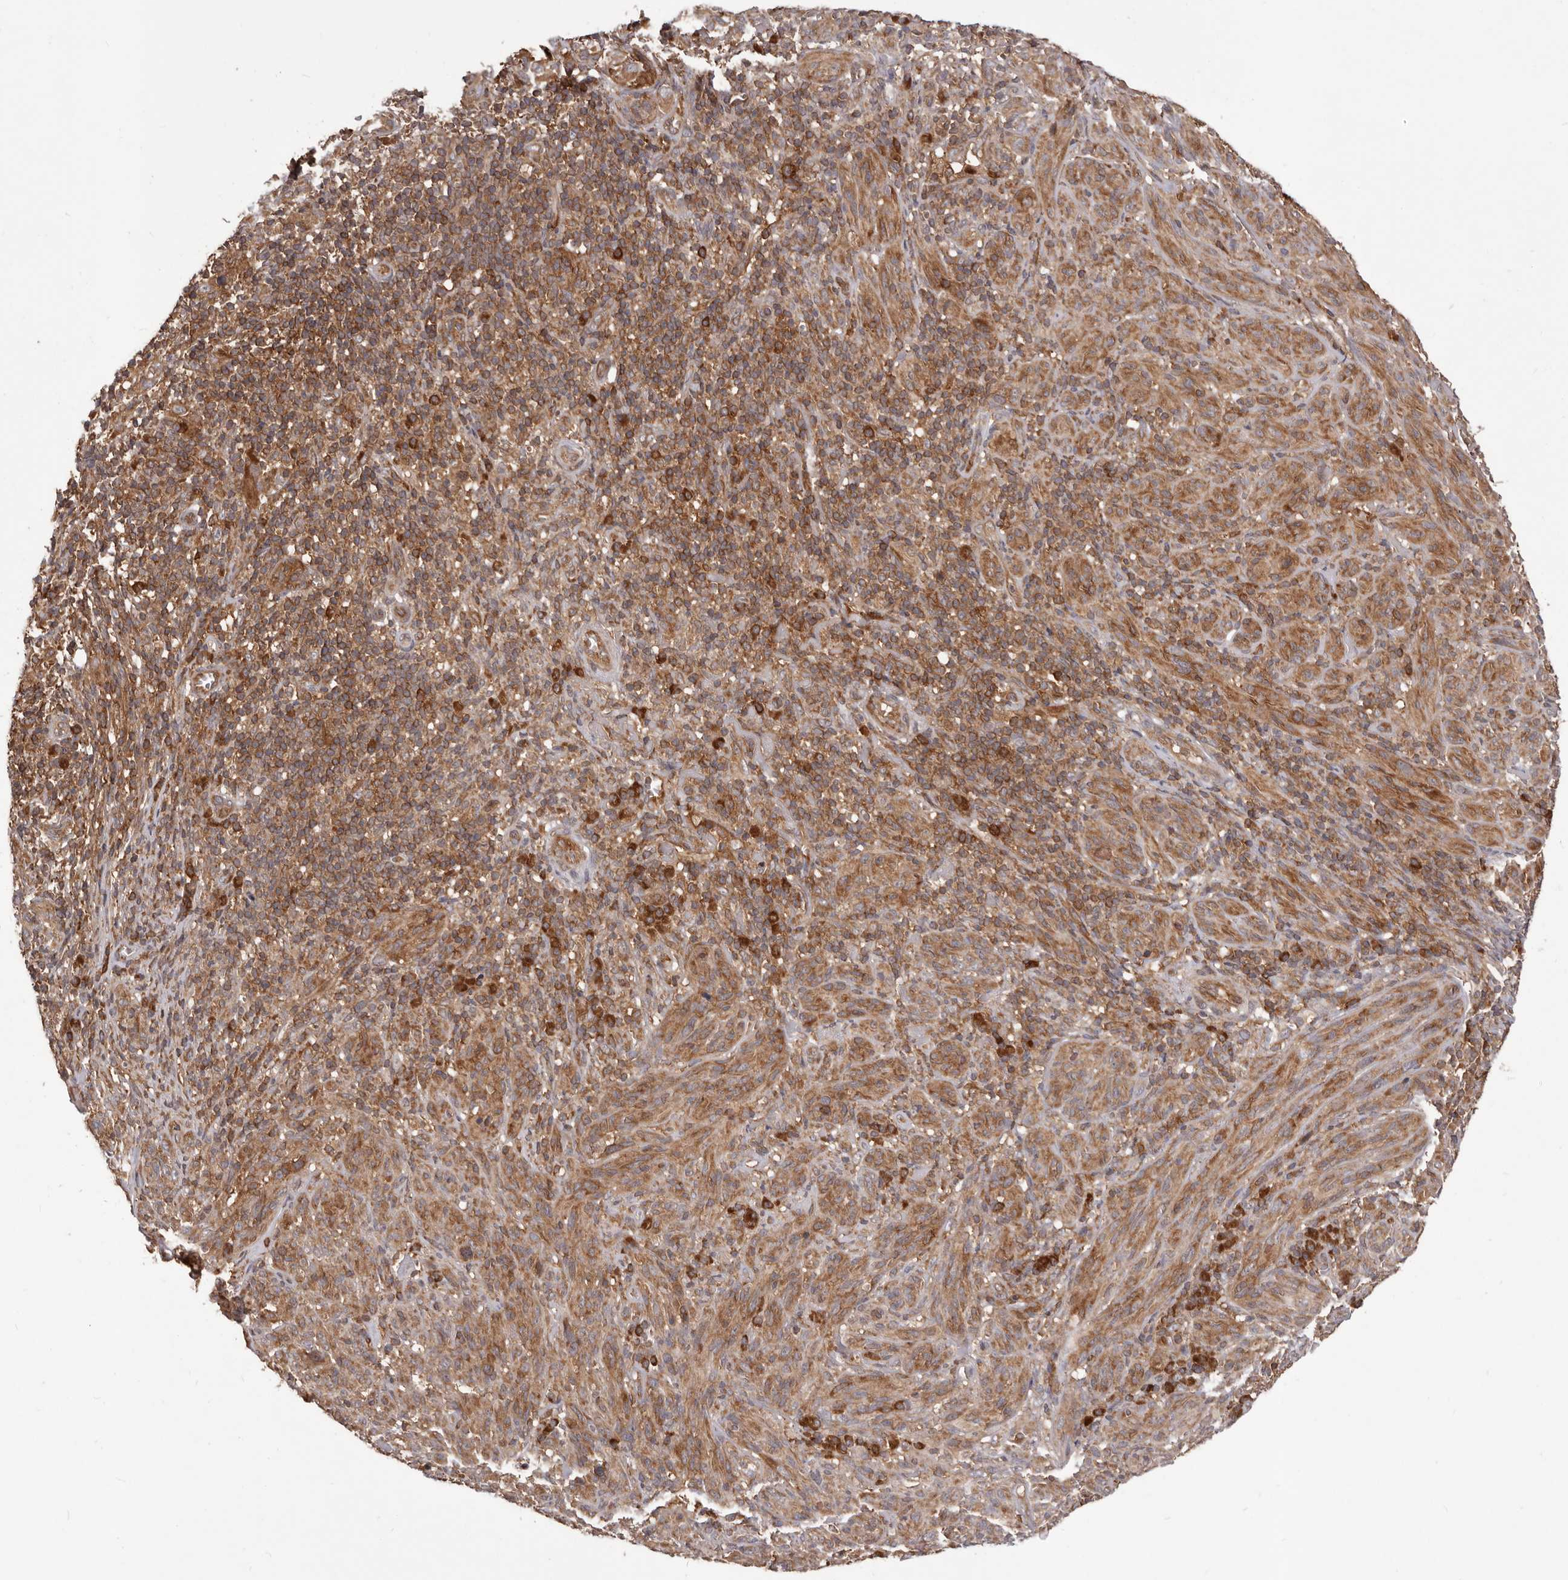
{"staining": {"intensity": "moderate", "quantity": ">75%", "location": "cytoplasmic/membranous"}, "tissue": "melanoma", "cell_type": "Tumor cells", "image_type": "cancer", "snomed": [{"axis": "morphology", "description": "Malignant melanoma, NOS"}, {"axis": "topography", "description": "Skin of head"}], "caption": "High-magnification brightfield microscopy of malignant melanoma stained with DAB (brown) and counterstained with hematoxylin (blue). tumor cells exhibit moderate cytoplasmic/membranous staining is appreciated in approximately>75% of cells.", "gene": "HBS1L", "patient": {"sex": "male", "age": 96}}